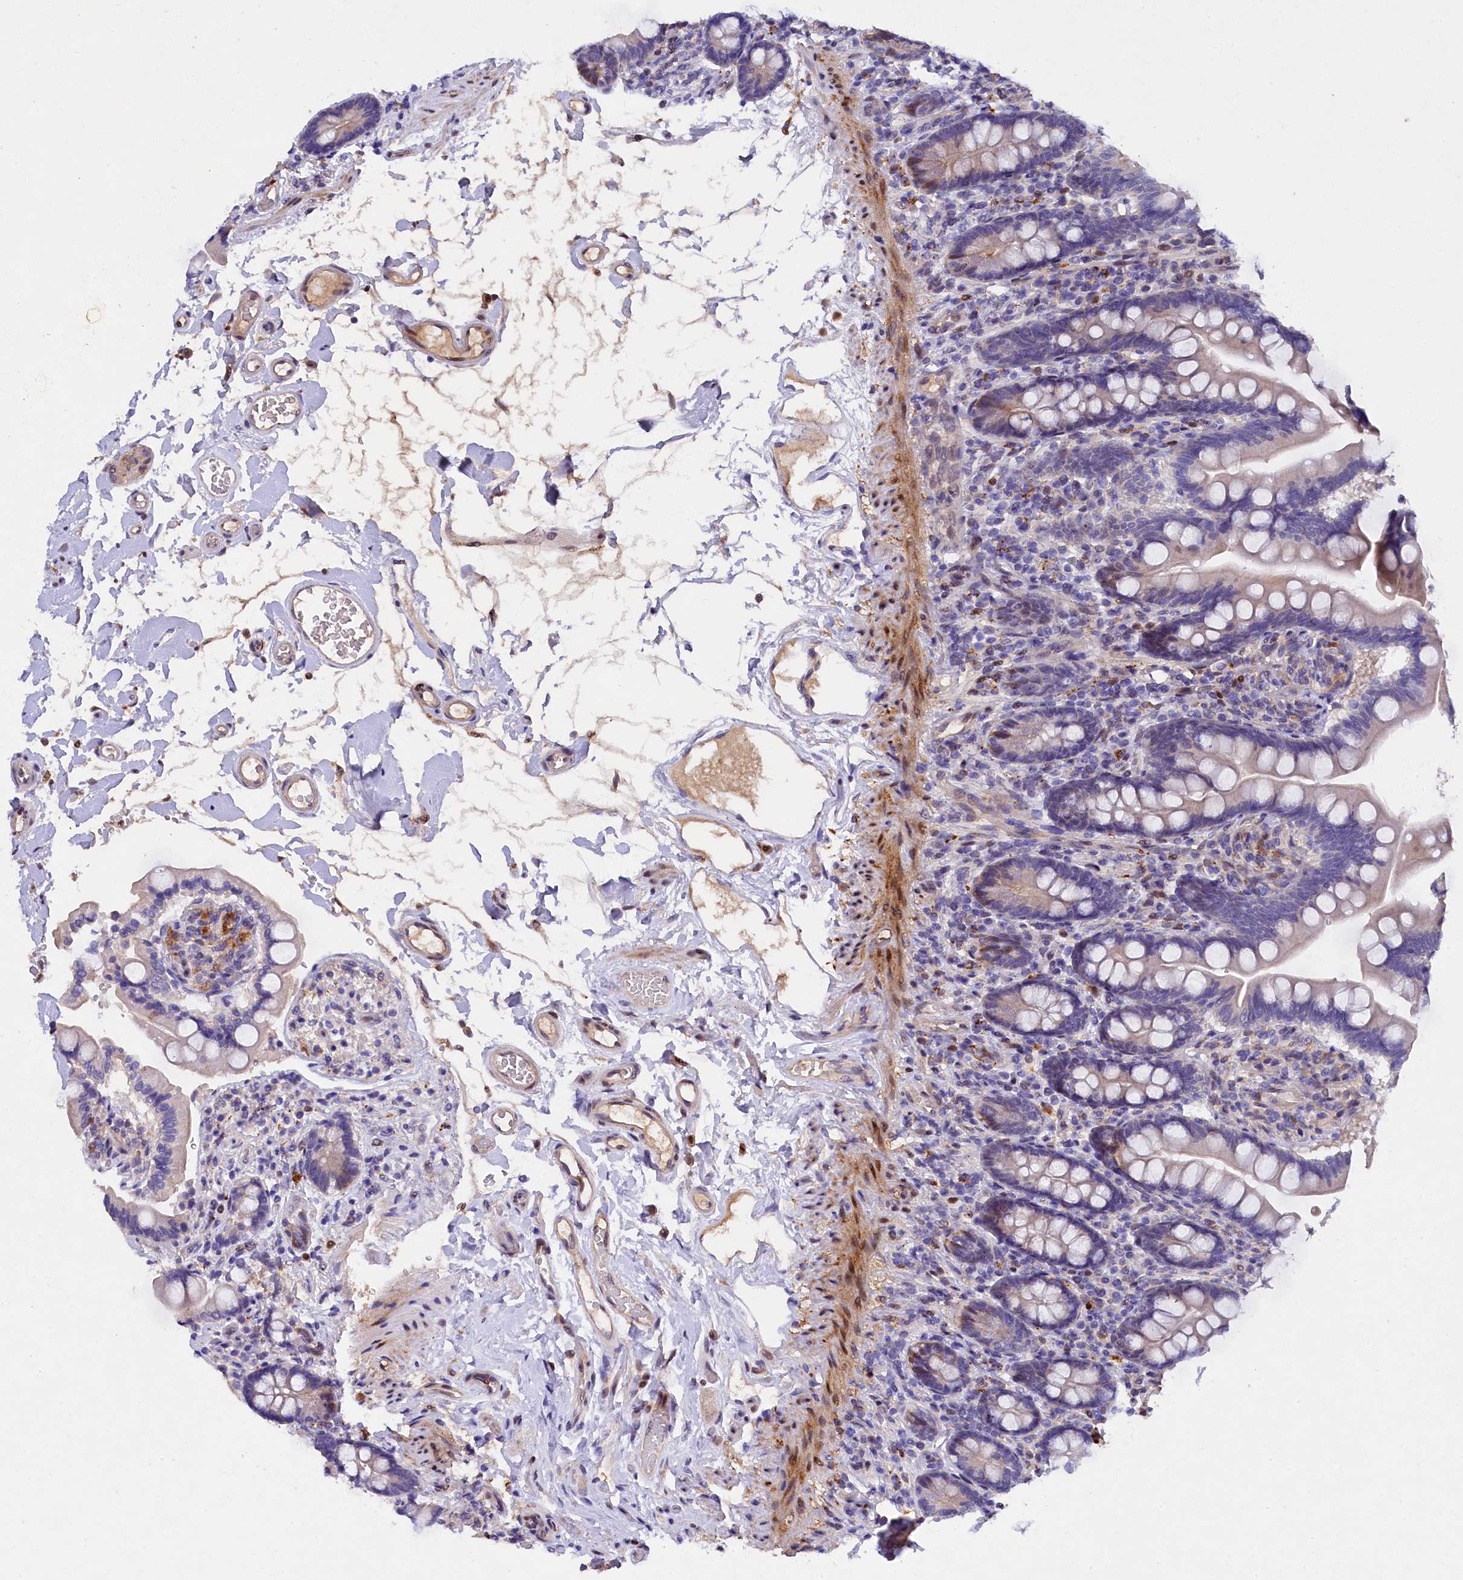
{"staining": {"intensity": "weak", "quantity": "<25%", "location": "cytoplasmic/membranous"}, "tissue": "small intestine", "cell_type": "Glandular cells", "image_type": "normal", "snomed": [{"axis": "morphology", "description": "Normal tissue, NOS"}, {"axis": "topography", "description": "Small intestine"}], "caption": "The IHC histopathology image has no significant expression in glandular cells of small intestine.", "gene": "TGDS", "patient": {"sex": "female", "age": 64}}